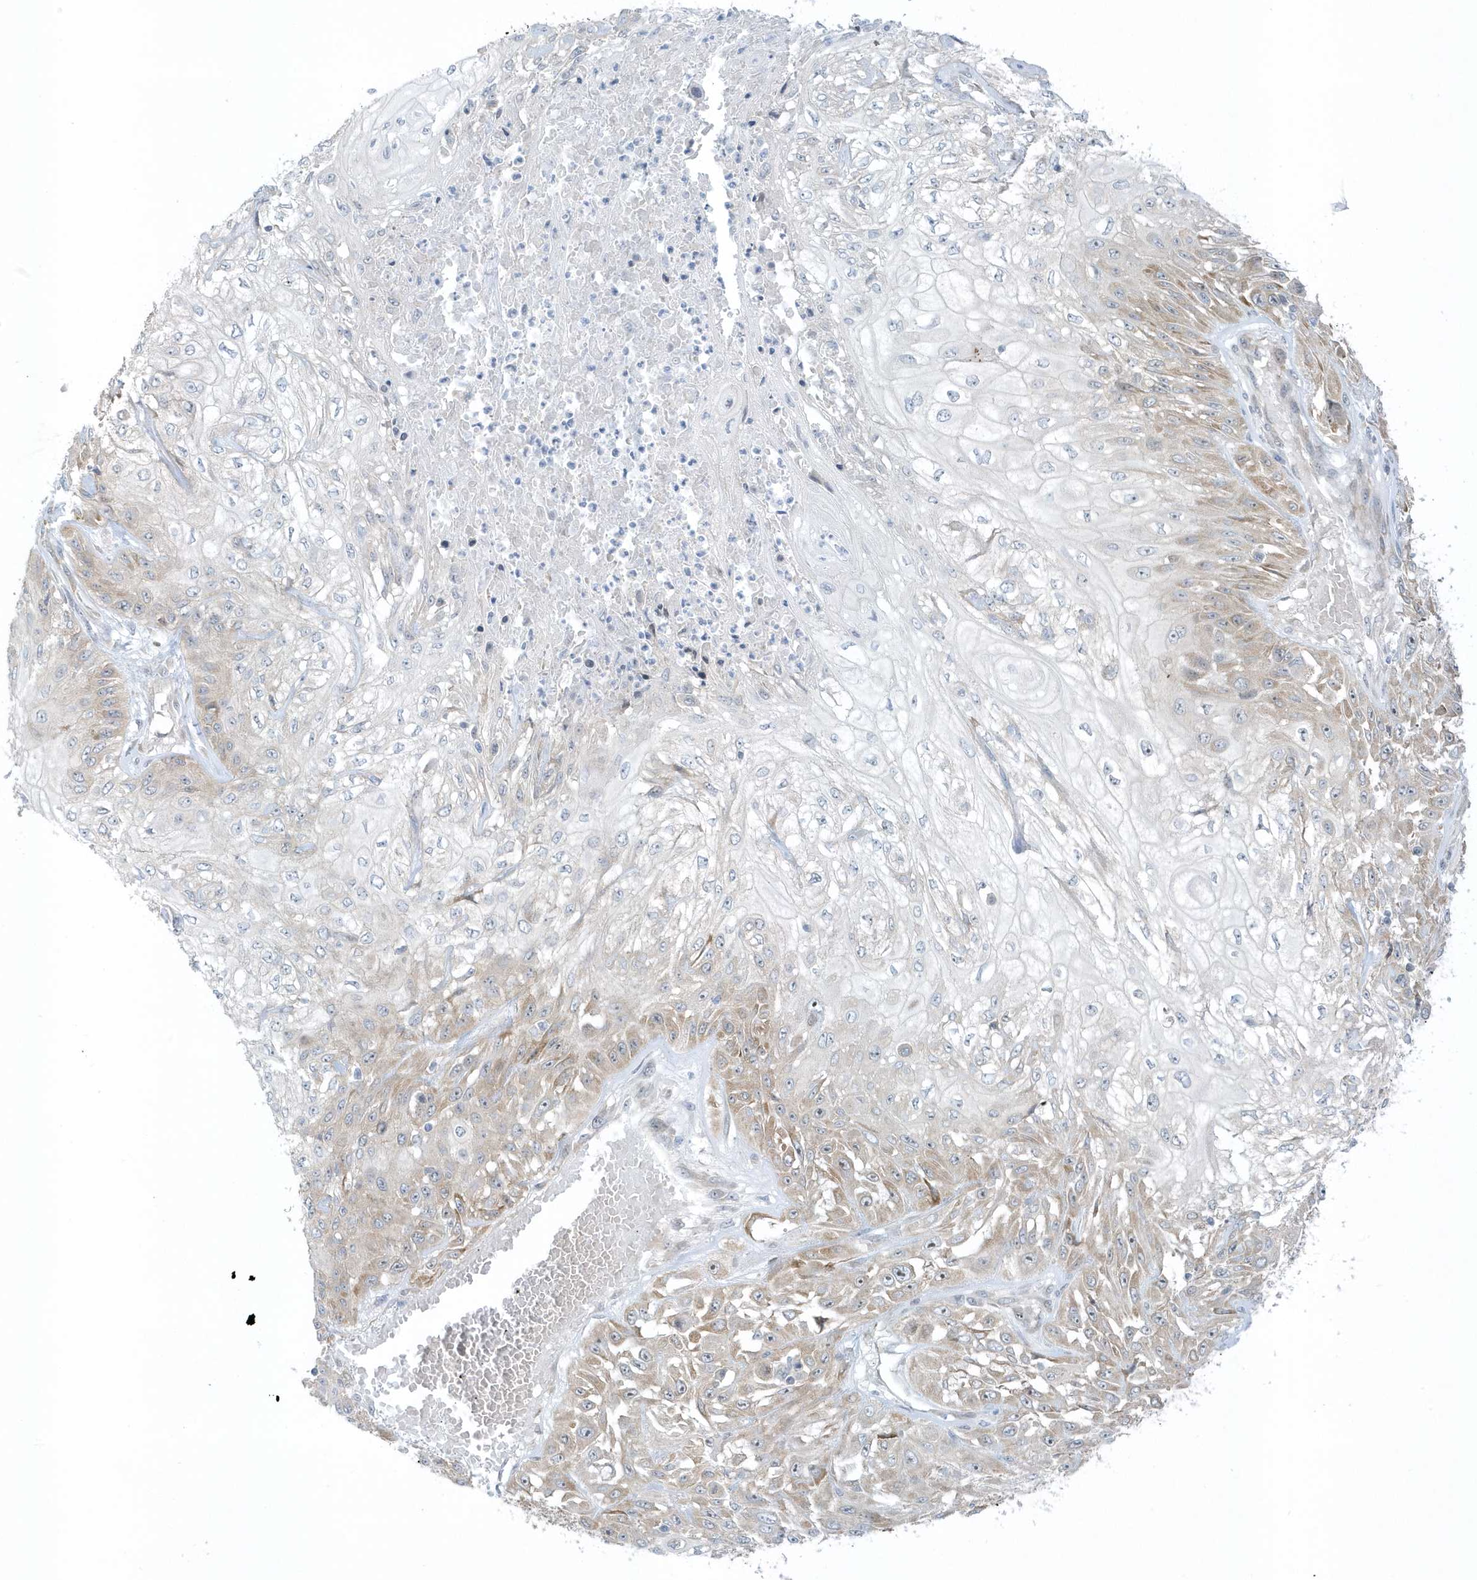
{"staining": {"intensity": "weak", "quantity": "25%-75%", "location": "cytoplasmic/membranous"}, "tissue": "skin cancer", "cell_type": "Tumor cells", "image_type": "cancer", "snomed": [{"axis": "morphology", "description": "Squamous cell carcinoma, NOS"}, {"axis": "morphology", "description": "Squamous cell carcinoma, metastatic, NOS"}, {"axis": "topography", "description": "Skin"}, {"axis": "topography", "description": "Lymph node"}], "caption": "Skin metastatic squamous cell carcinoma stained for a protein displays weak cytoplasmic/membranous positivity in tumor cells. (DAB IHC, brown staining for protein, blue staining for nuclei).", "gene": "SCN3A", "patient": {"sex": "male", "age": 75}}